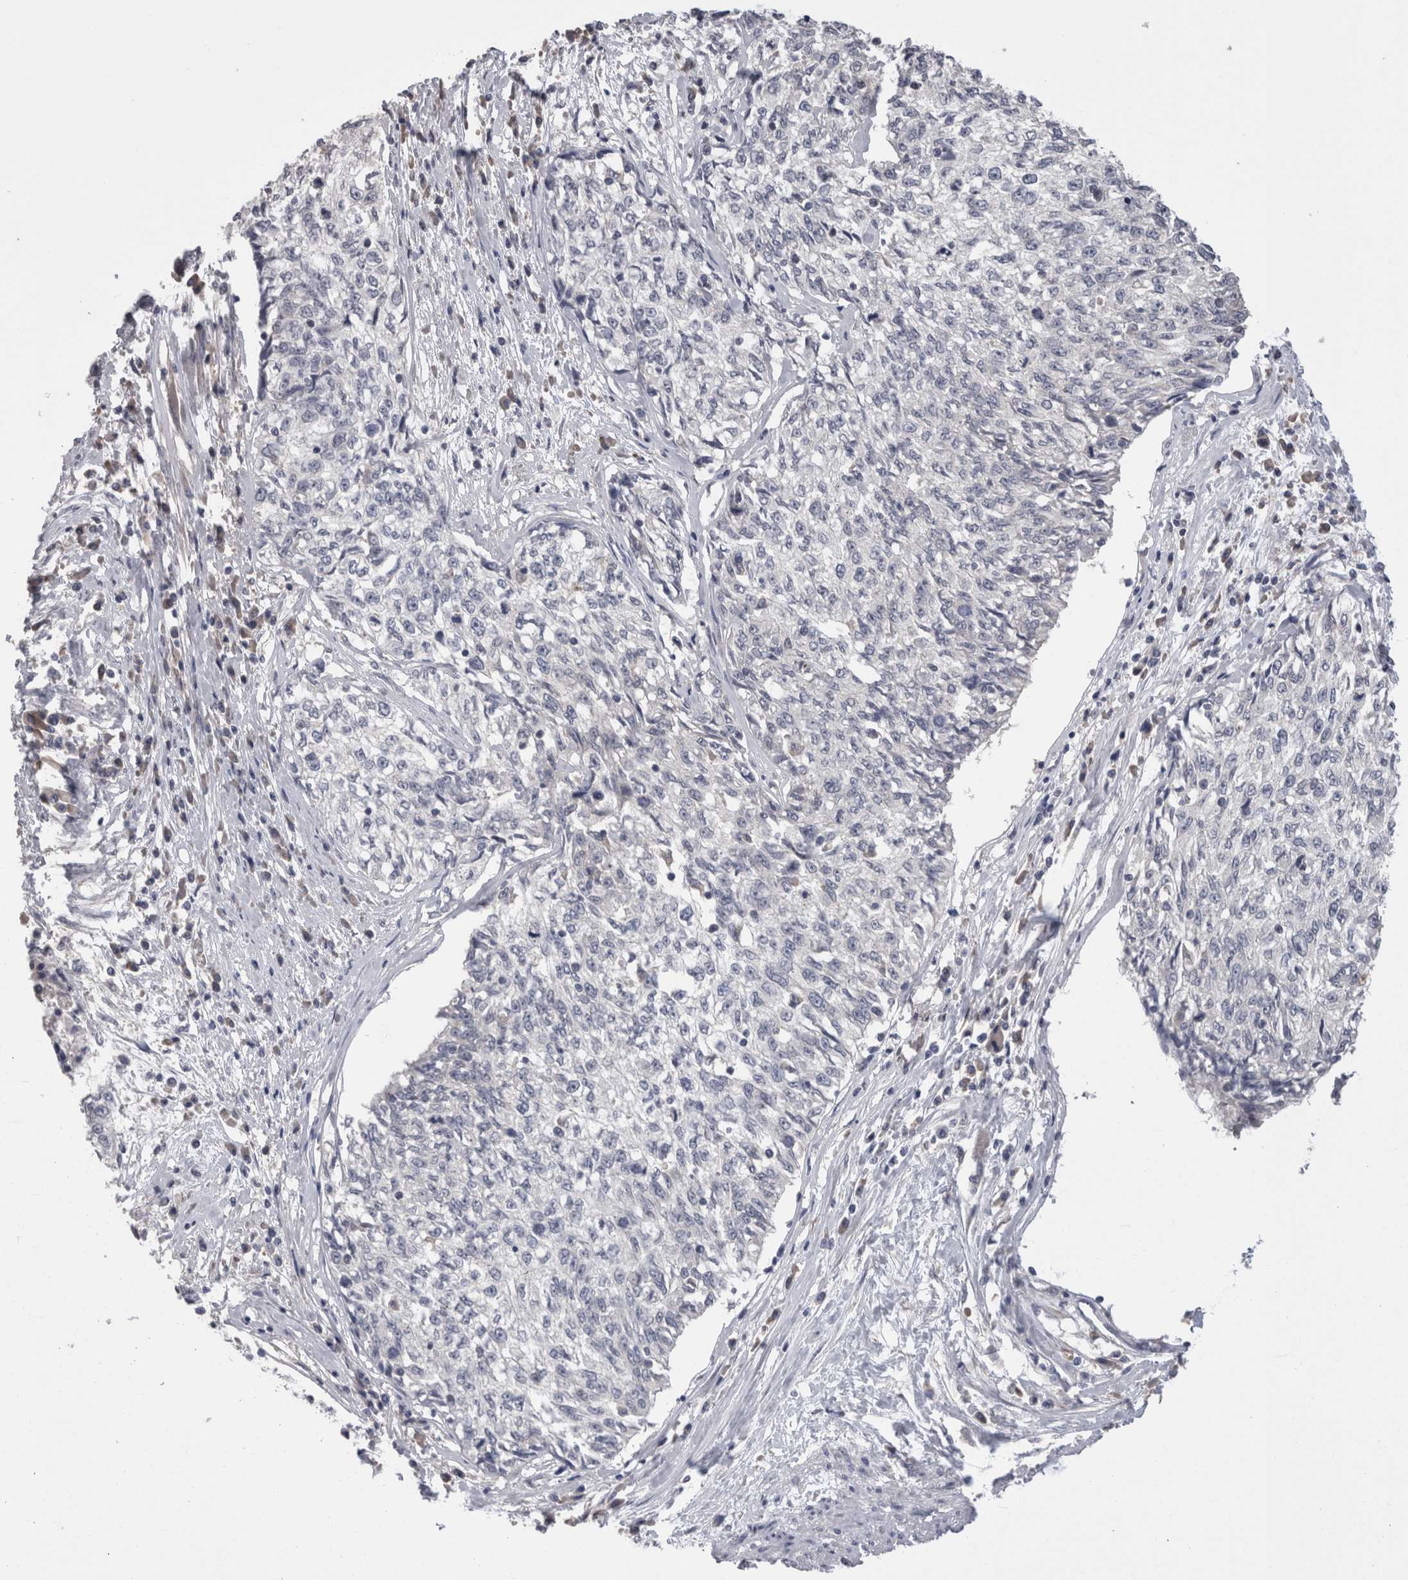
{"staining": {"intensity": "negative", "quantity": "none", "location": "none"}, "tissue": "cervical cancer", "cell_type": "Tumor cells", "image_type": "cancer", "snomed": [{"axis": "morphology", "description": "Squamous cell carcinoma, NOS"}, {"axis": "topography", "description": "Cervix"}], "caption": "An image of human cervical cancer is negative for staining in tumor cells.", "gene": "DCTN6", "patient": {"sex": "female", "age": 57}}